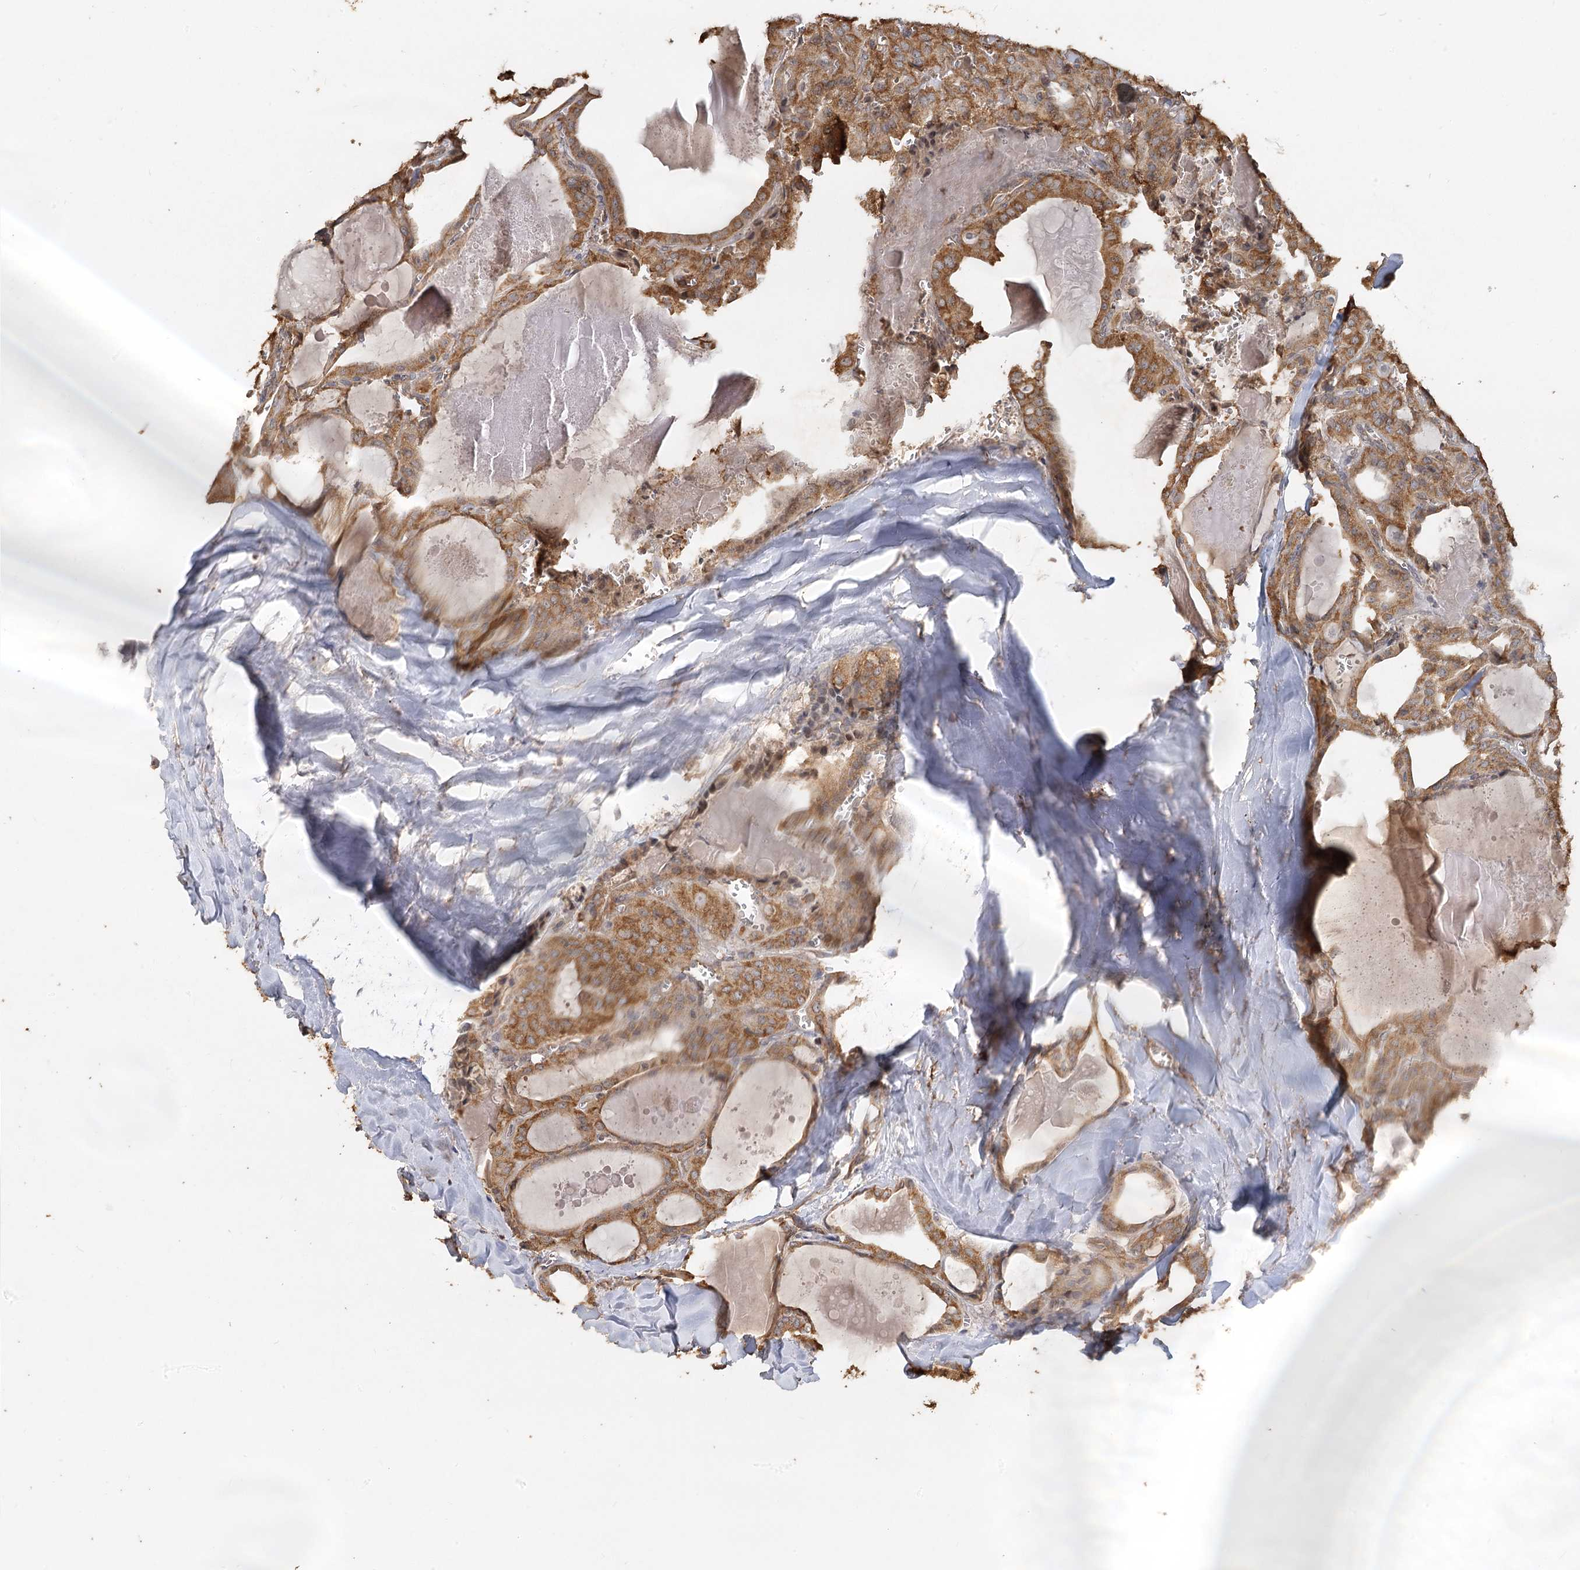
{"staining": {"intensity": "moderate", "quantity": ">75%", "location": "cytoplasmic/membranous"}, "tissue": "thyroid cancer", "cell_type": "Tumor cells", "image_type": "cancer", "snomed": [{"axis": "morphology", "description": "Papillary adenocarcinoma, NOS"}, {"axis": "topography", "description": "Thyroid gland"}], "caption": "Immunohistochemical staining of thyroid cancer (papillary adenocarcinoma) exhibits medium levels of moderate cytoplasmic/membranous staining in approximately >75% of tumor cells. (DAB IHC with brightfield microscopy, high magnification).", "gene": "PIK3C2A", "patient": {"sex": "male", "age": 52}}